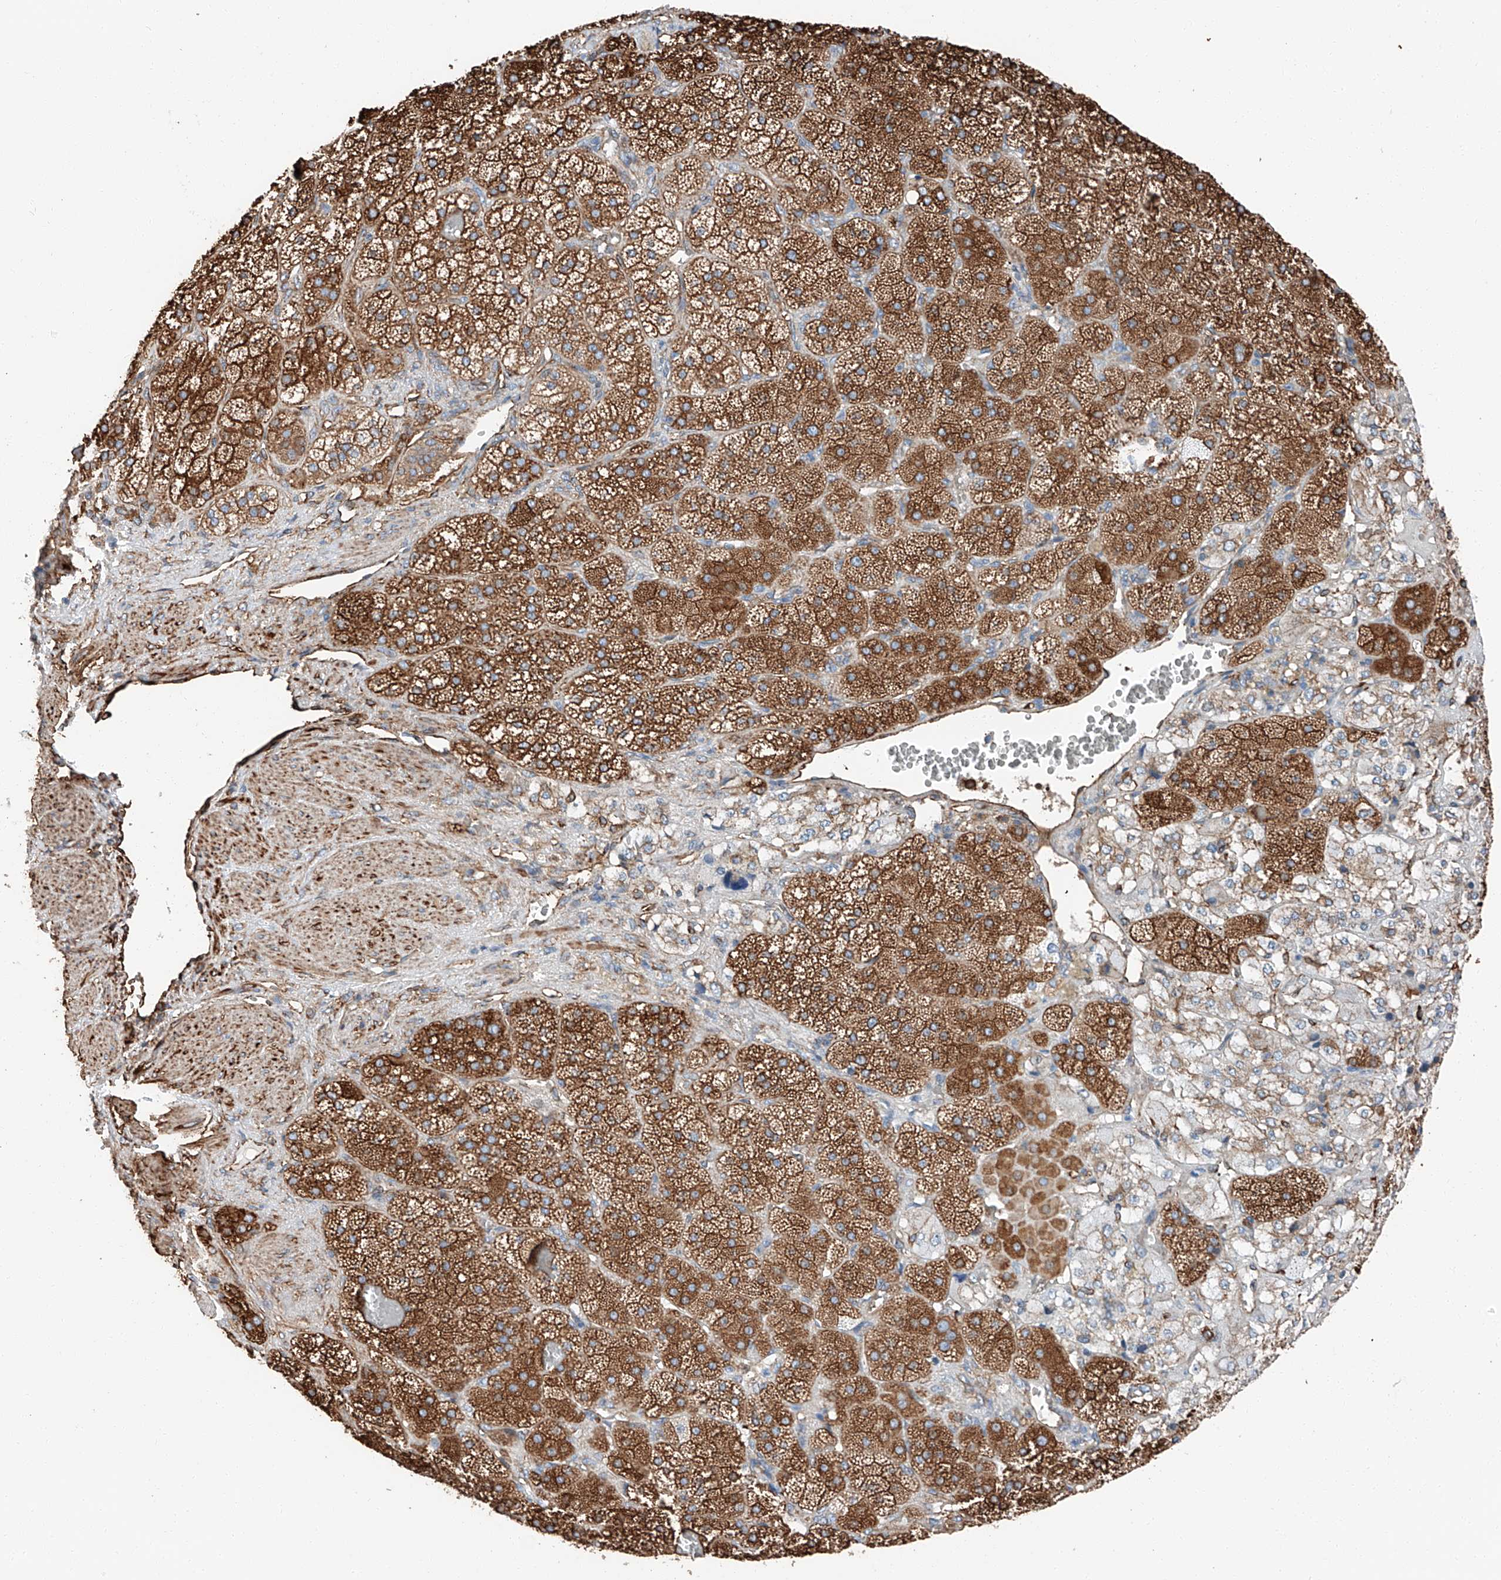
{"staining": {"intensity": "strong", "quantity": ">75%", "location": "cytoplasmic/membranous"}, "tissue": "adrenal gland", "cell_type": "Glandular cells", "image_type": "normal", "snomed": [{"axis": "morphology", "description": "Normal tissue, NOS"}, {"axis": "topography", "description": "Adrenal gland"}], "caption": "Human adrenal gland stained for a protein (brown) exhibits strong cytoplasmic/membranous positive positivity in approximately >75% of glandular cells.", "gene": "ZNF804A", "patient": {"sex": "male", "age": 57}}